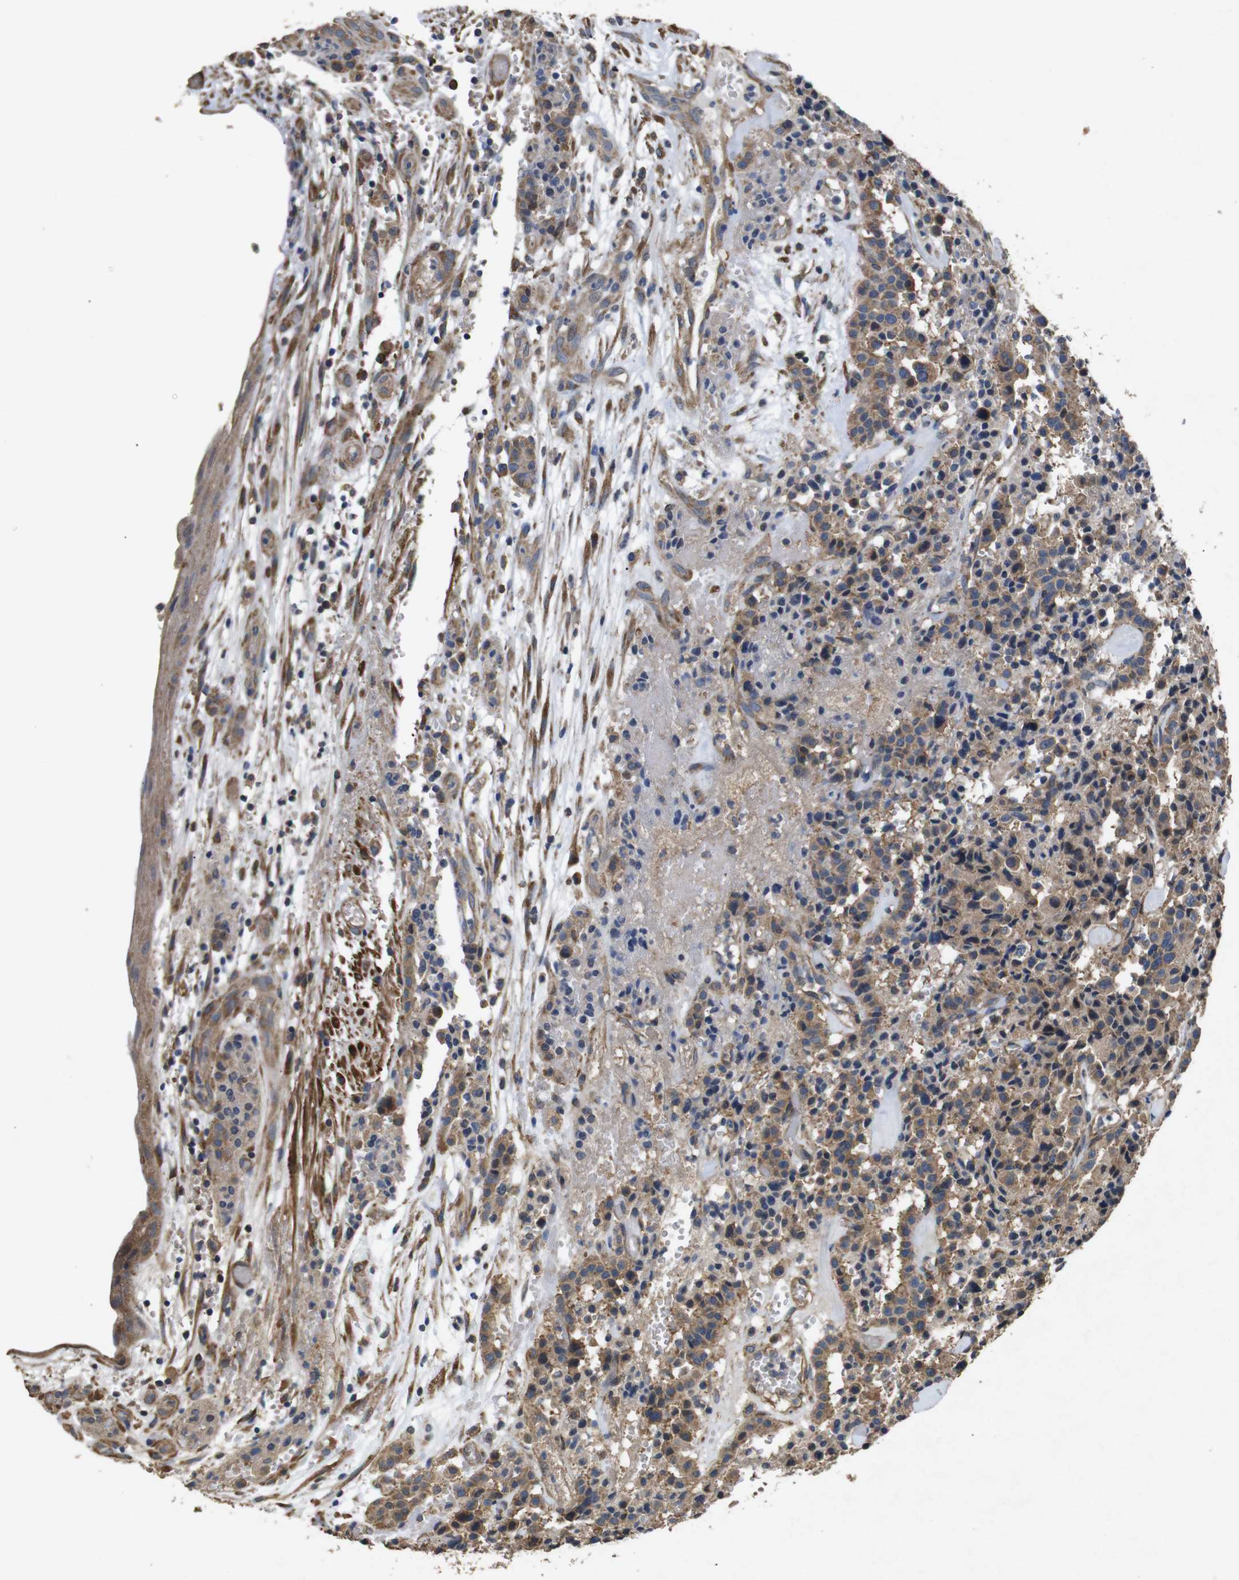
{"staining": {"intensity": "moderate", "quantity": ">75%", "location": "cytoplasmic/membranous"}, "tissue": "carcinoid", "cell_type": "Tumor cells", "image_type": "cancer", "snomed": [{"axis": "morphology", "description": "Carcinoid, malignant, NOS"}, {"axis": "topography", "description": "Lung"}], "caption": "Protein expression analysis of carcinoid reveals moderate cytoplasmic/membranous positivity in approximately >75% of tumor cells.", "gene": "BNIP3", "patient": {"sex": "male", "age": 30}}